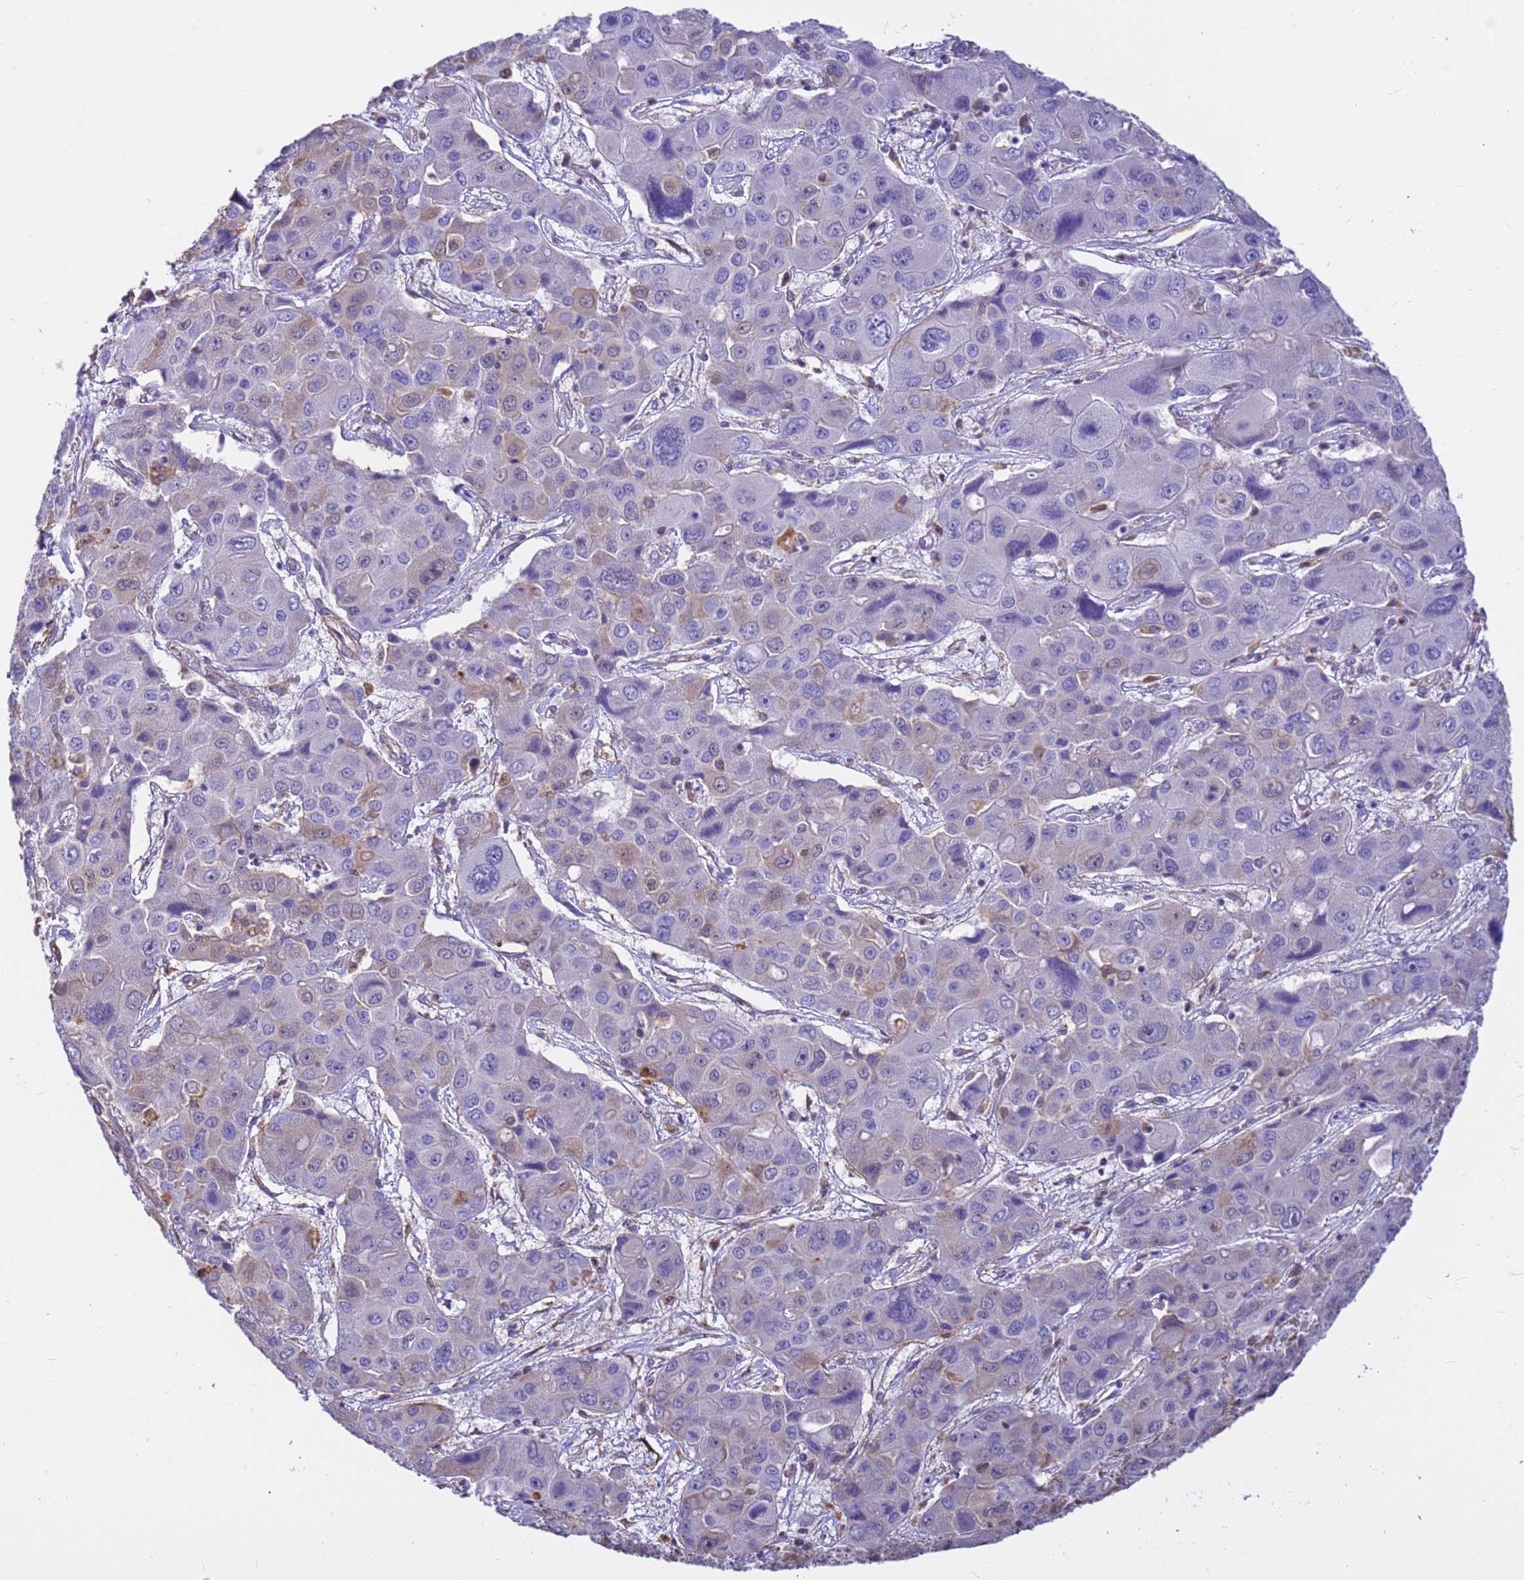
{"staining": {"intensity": "negative", "quantity": "none", "location": "none"}, "tissue": "liver cancer", "cell_type": "Tumor cells", "image_type": "cancer", "snomed": [{"axis": "morphology", "description": "Cholangiocarcinoma"}, {"axis": "topography", "description": "Liver"}], "caption": "Immunohistochemistry (IHC) image of cholangiocarcinoma (liver) stained for a protein (brown), which exhibits no staining in tumor cells.", "gene": "TCEAL3", "patient": {"sex": "male", "age": 67}}